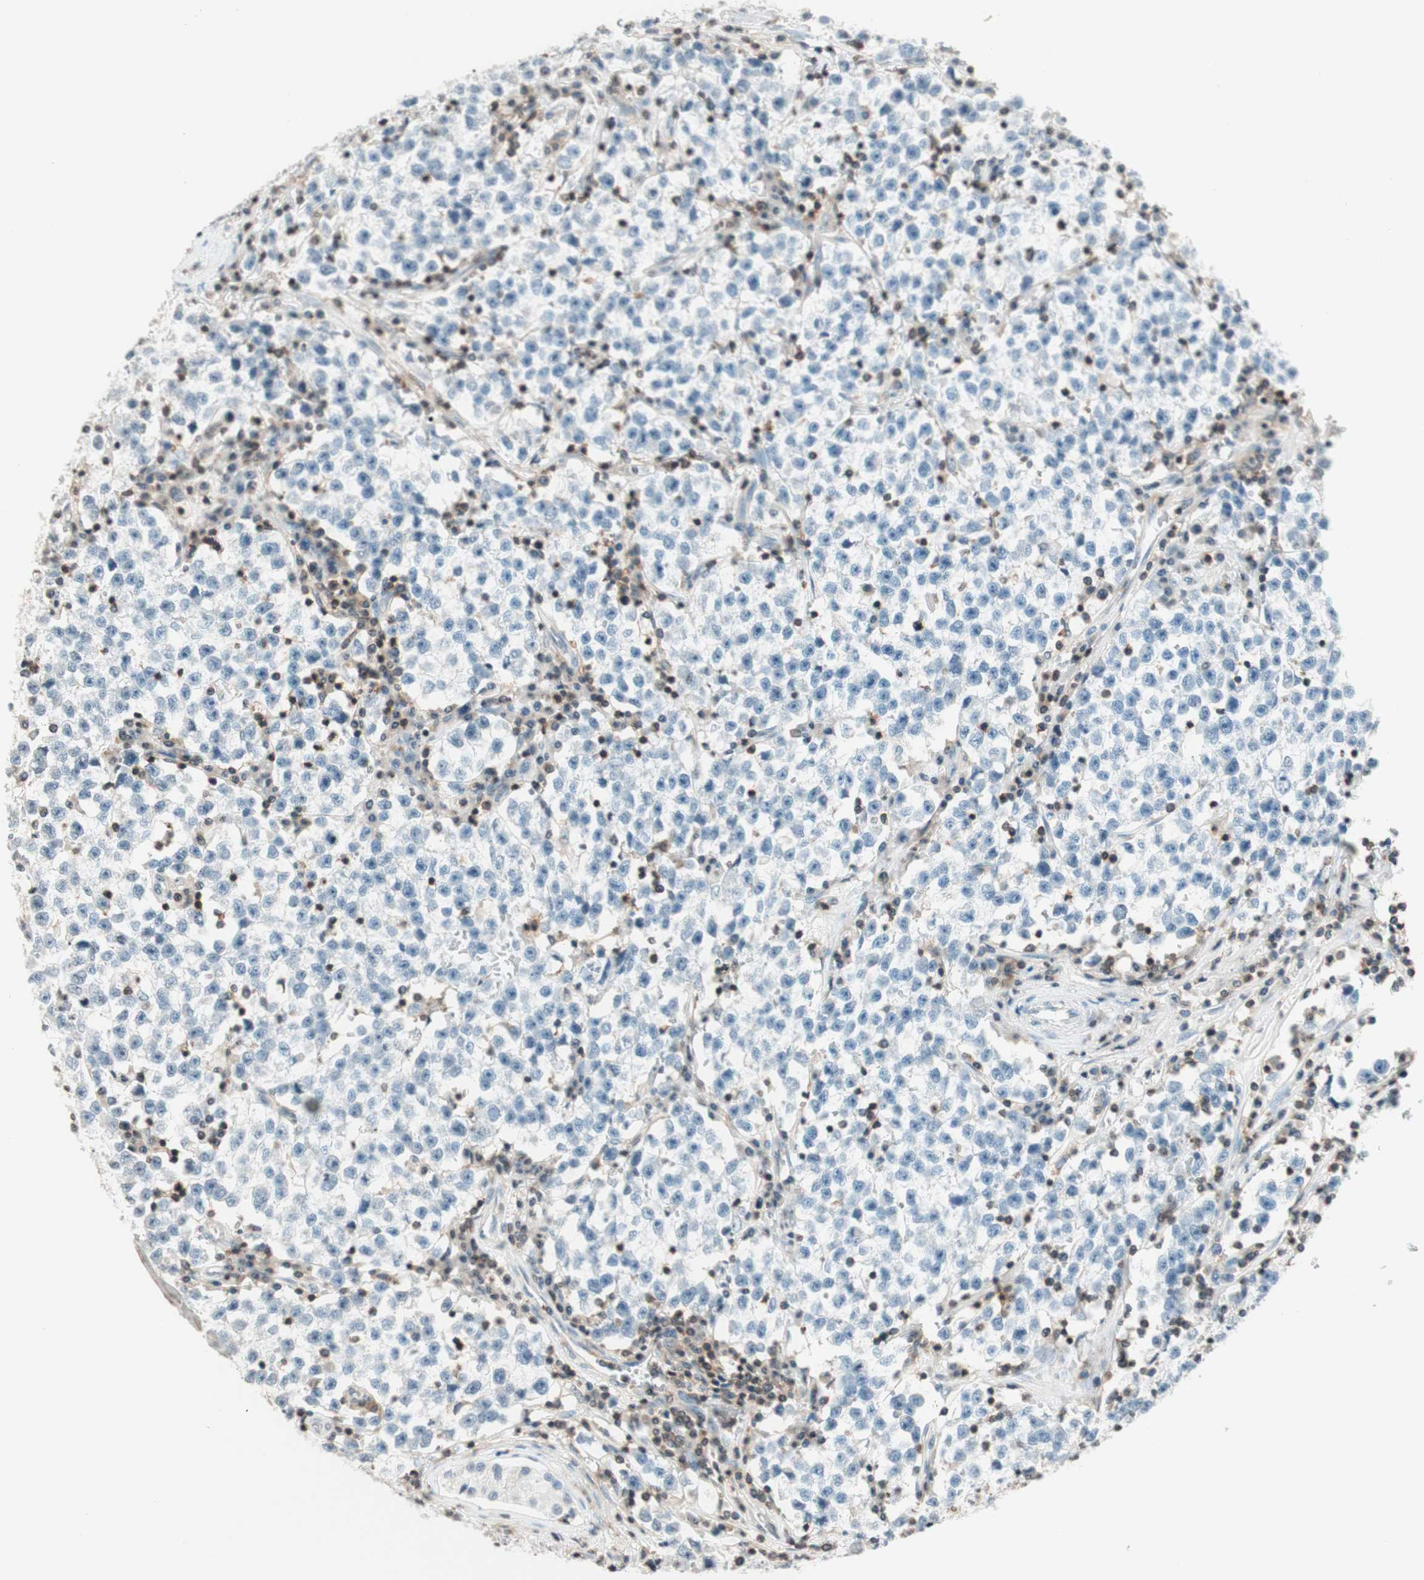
{"staining": {"intensity": "negative", "quantity": "none", "location": "none"}, "tissue": "testis cancer", "cell_type": "Tumor cells", "image_type": "cancer", "snomed": [{"axis": "morphology", "description": "Seminoma, NOS"}, {"axis": "topography", "description": "Testis"}], "caption": "The image exhibits no significant staining in tumor cells of testis seminoma. (IHC, brightfield microscopy, high magnification).", "gene": "WIPF1", "patient": {"sex": "male", "age": 22}}